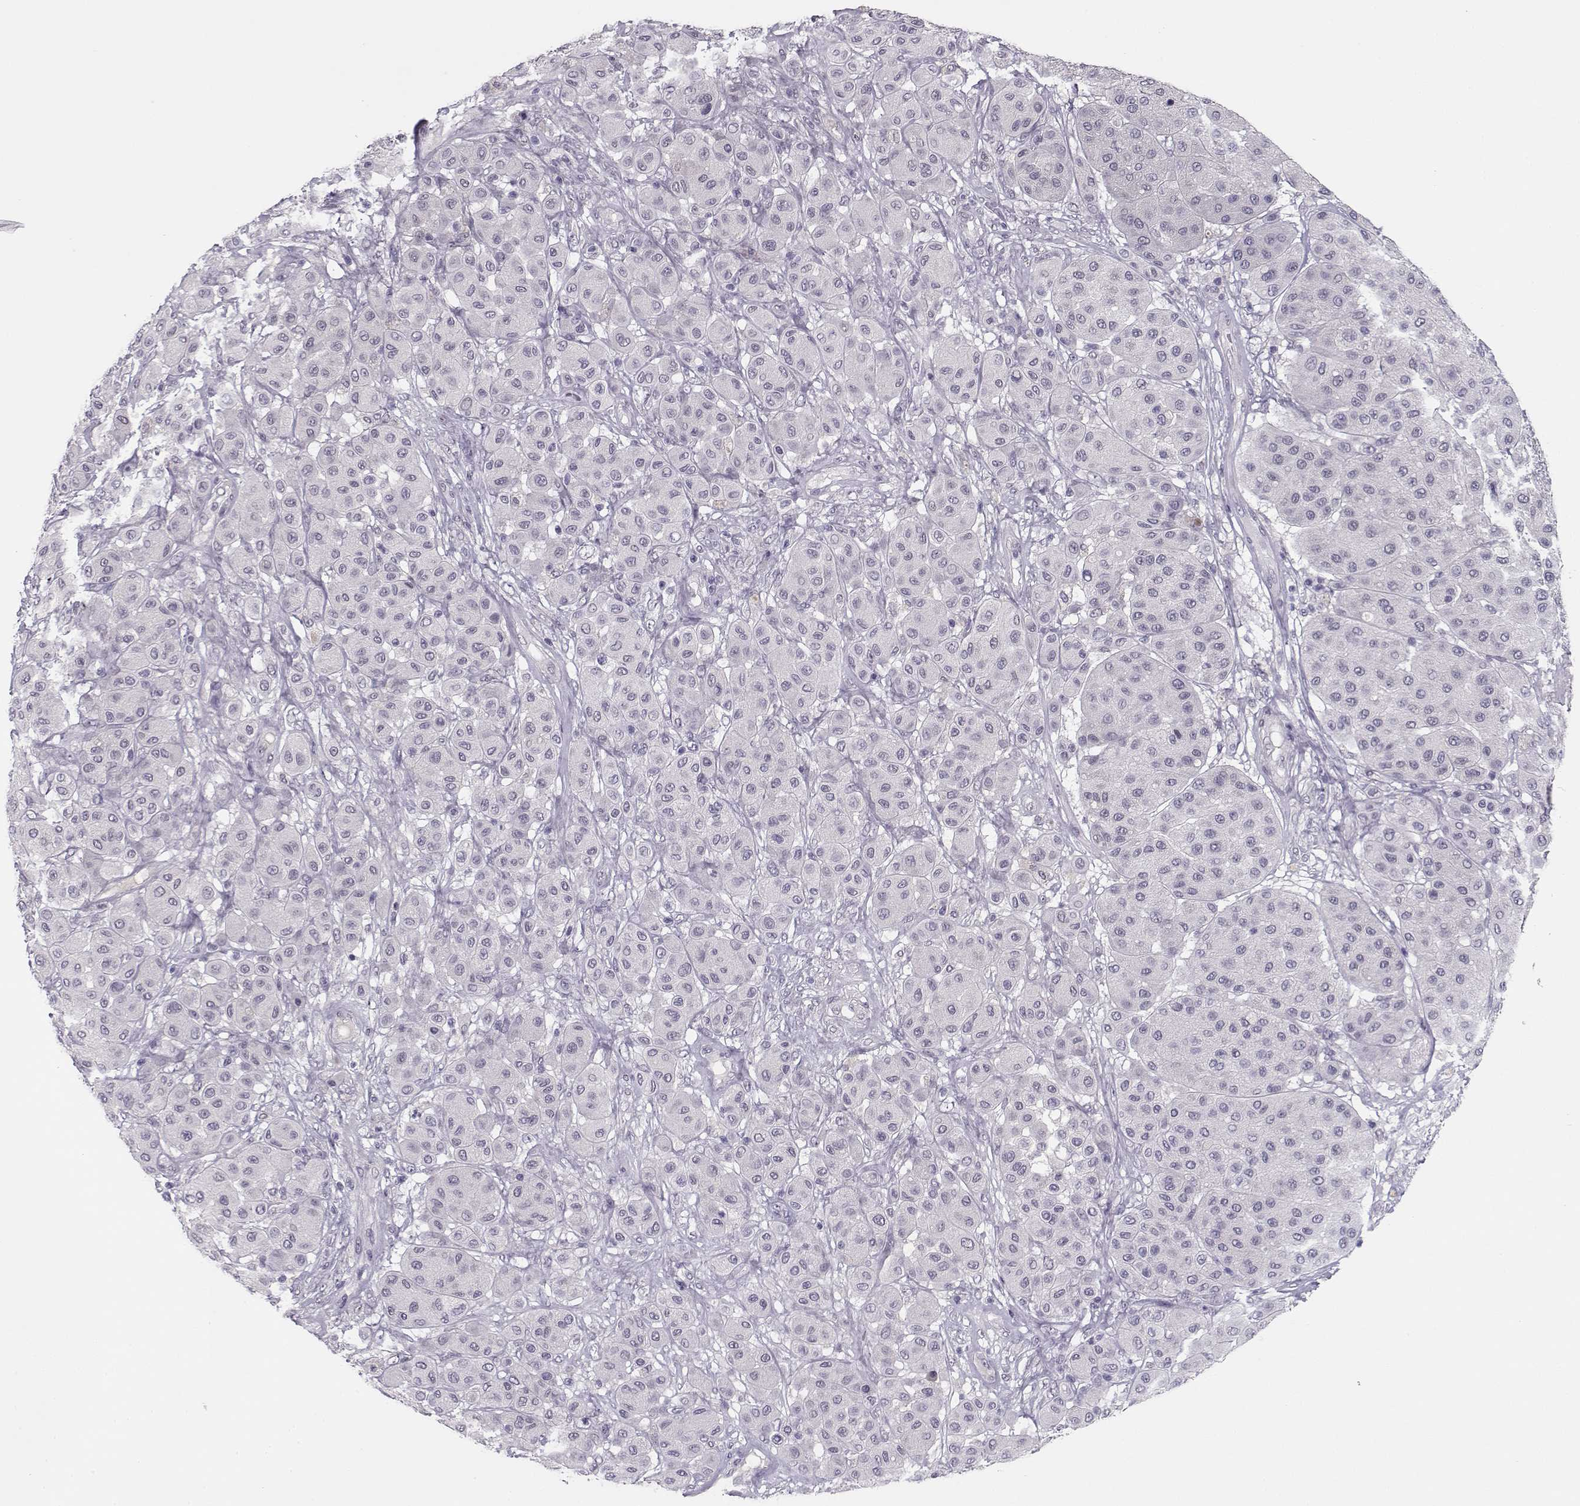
{"staining": {"intensity": "negative", "quantity": "none", "location": "none"}, "tissue": "melanoma", "cell_type": "Tumor cells", "image_type": "cancer", "snomed": [{"axis": "morphology", "description": "Malignant melanoma, Metastatic site"}, {"axis": "topography", "description": "Smooth muscle"}], "caption": "Immunohistochemical staining of malignant melanoma (metastatic site) exhibits no significant staining in tumor cells.", "gene": "C16orf86", "patient": {"sex": "male", "age": 41}}